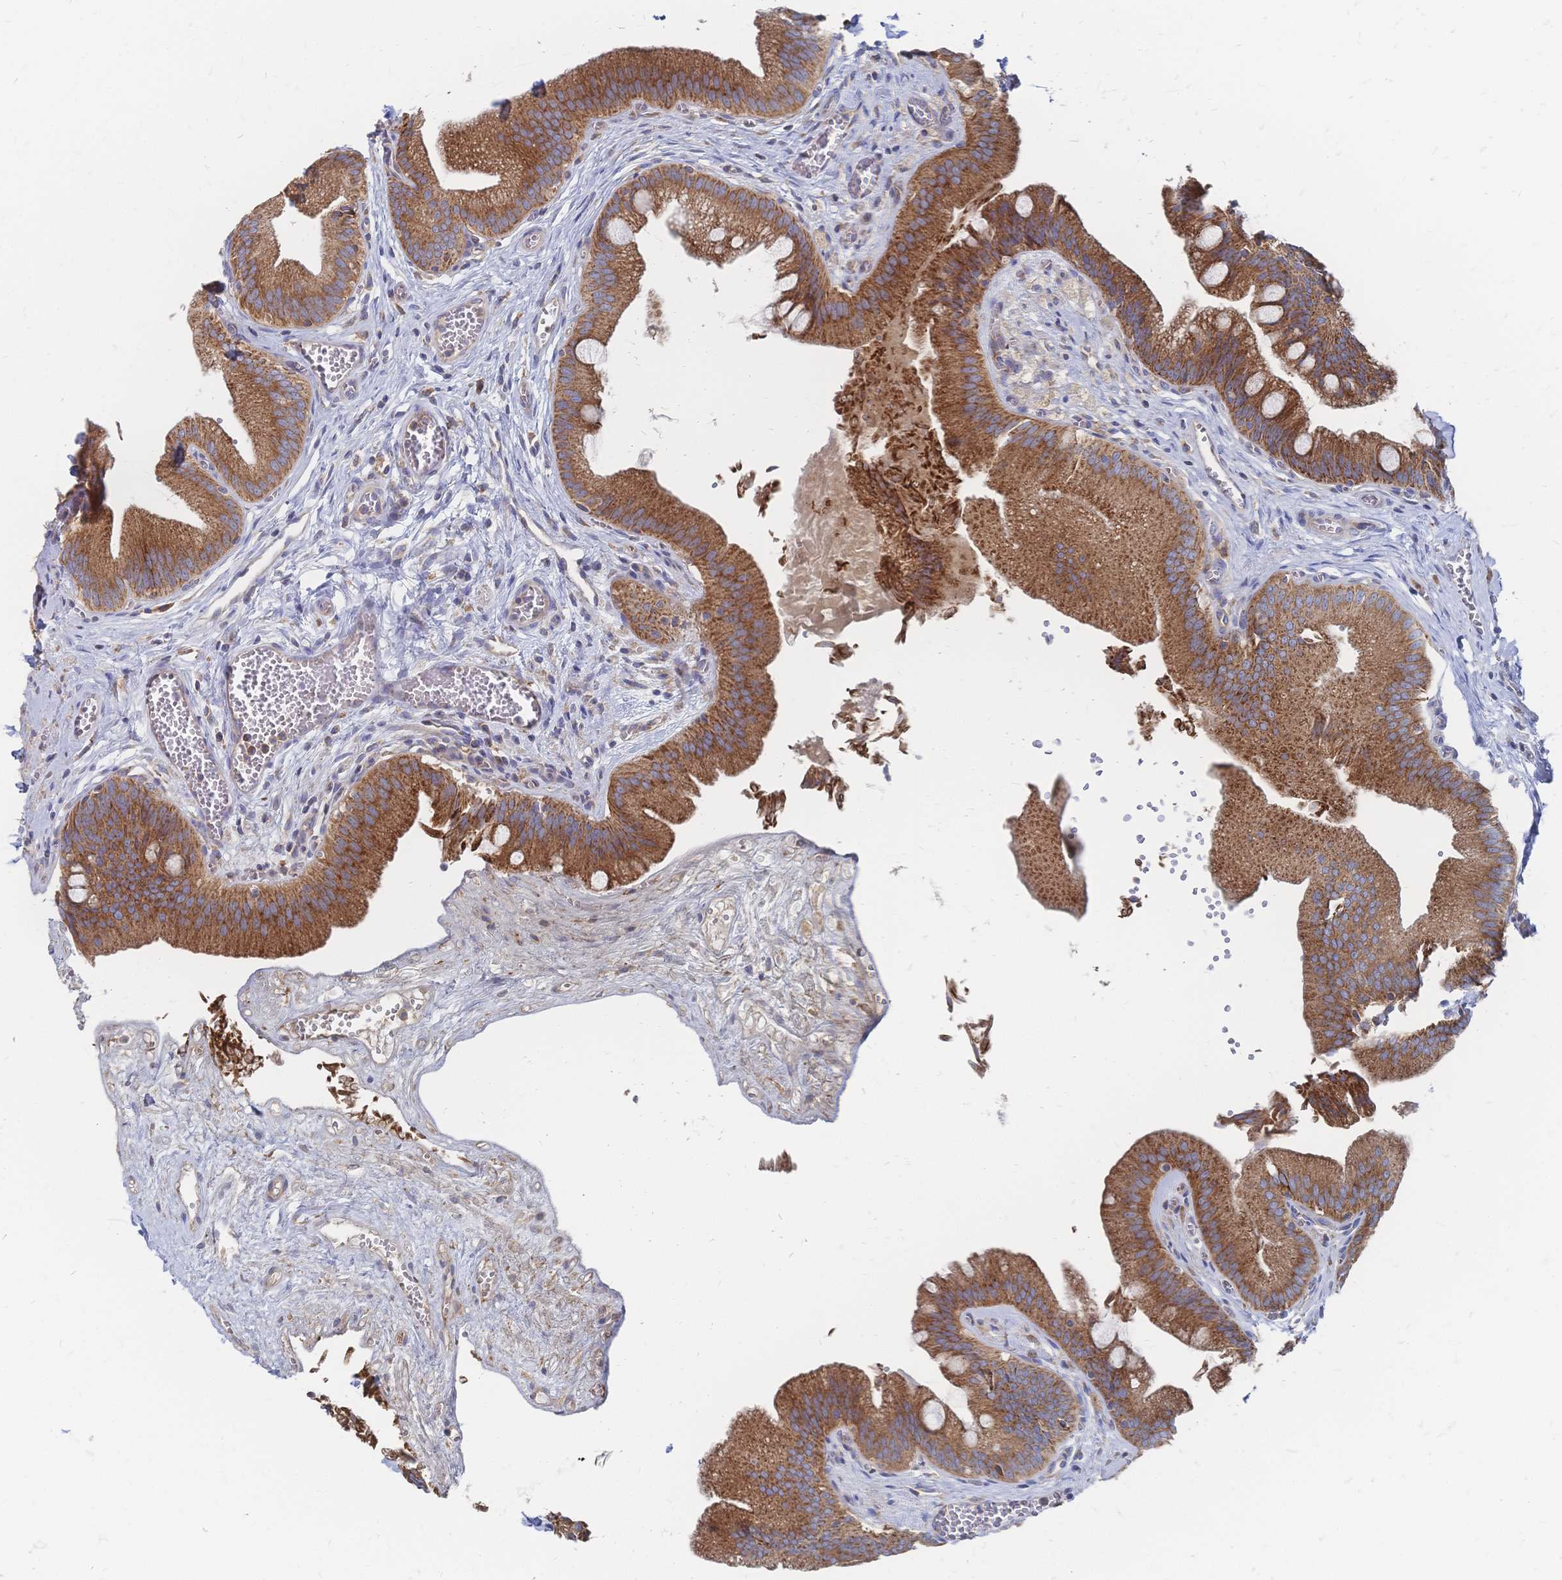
{"staining": {"intensity": "strong", "quantity": ">75%", "location": "cytoplasmic/membranous"}, "tissue": "gallbladder", "cell_type": "Glandular cells", "image_type": "normal", "snomed": [{"axis": "morphology", "description": "Normal tissue, NOS"}, {"axis": "topography", "description": "Gallbladder"}], "caption": "Human gallbladder stained for a protein (brown) shows strong cytoplasmic/membranous positive staining in about >75% of glandular cells.", "gene": "SORBS1", "patient": {"sex": "male", "age": 17}}